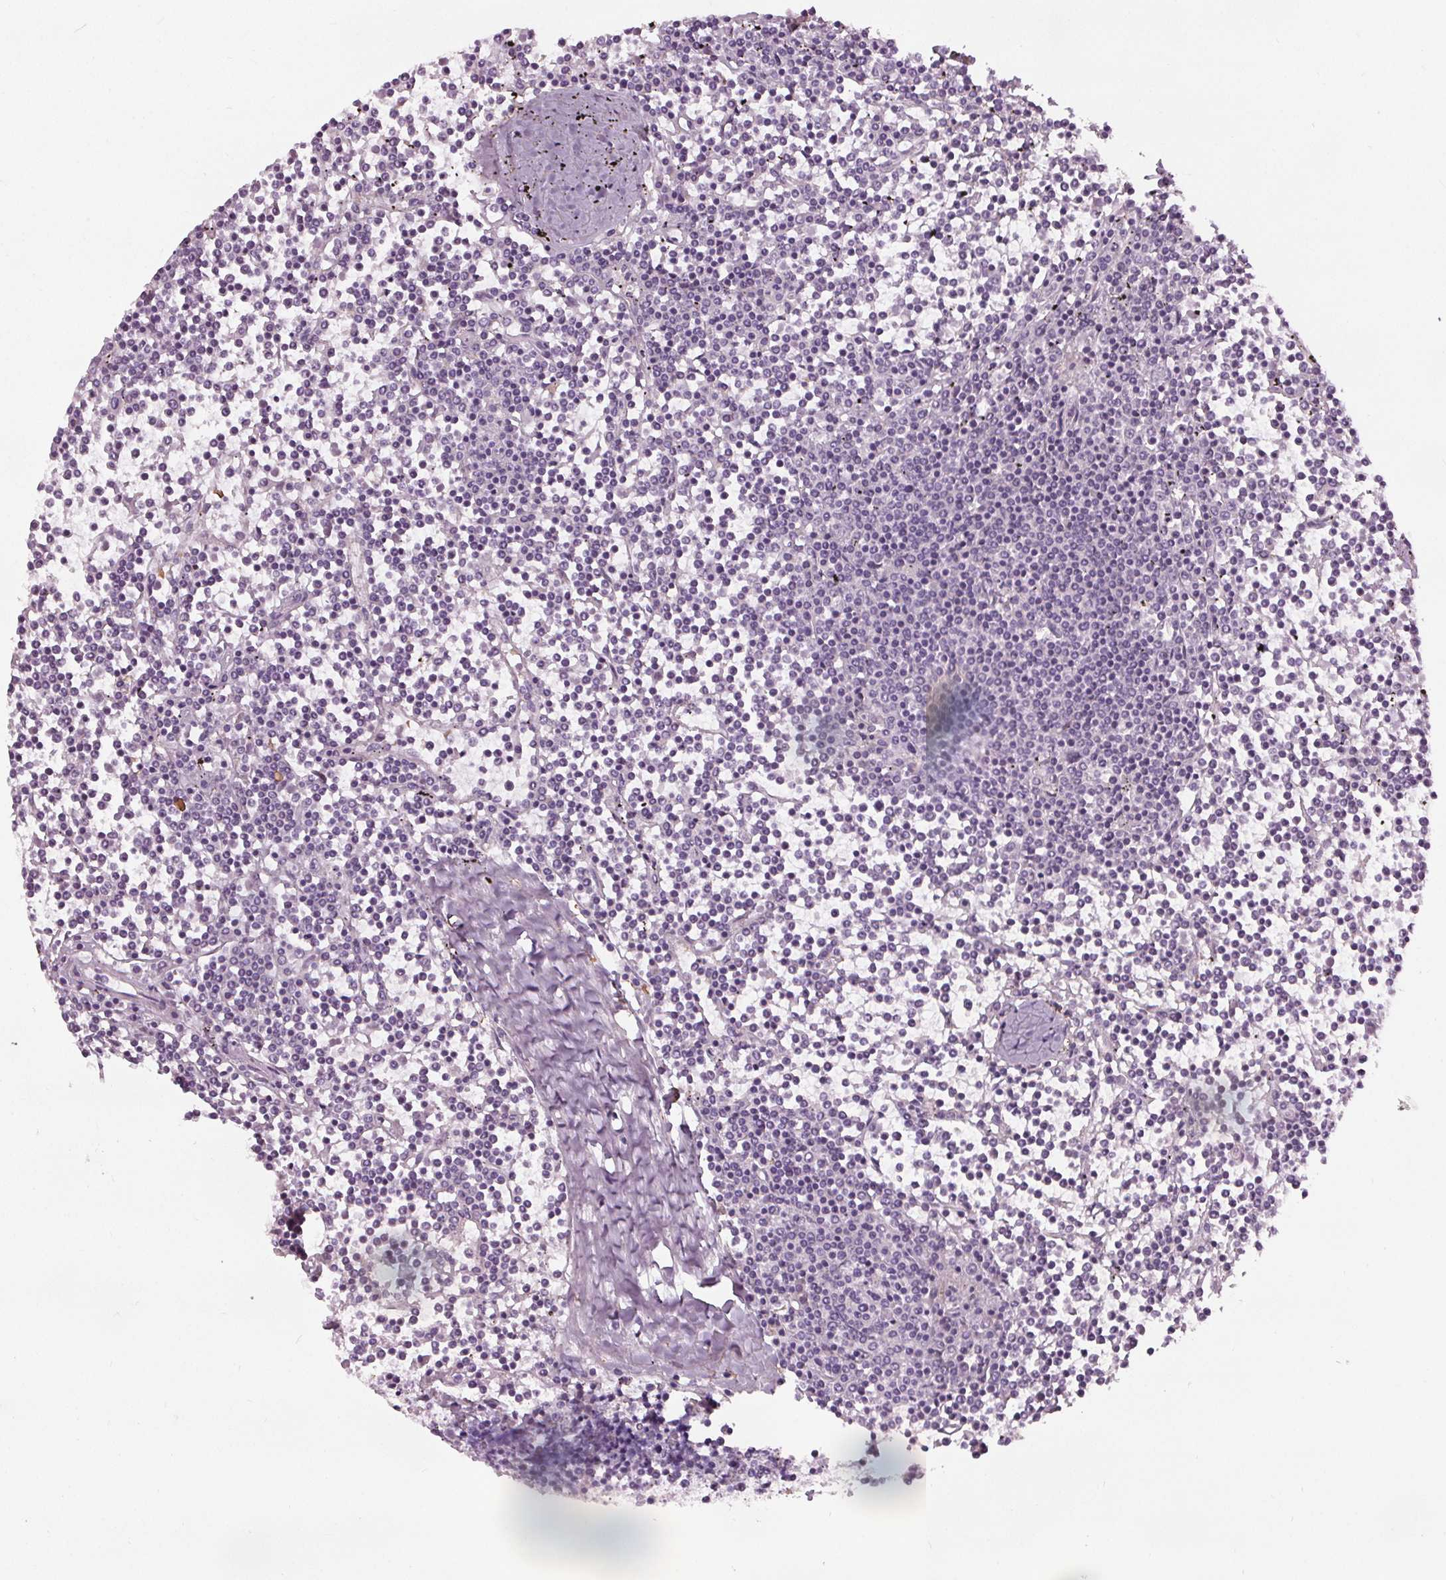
{"staining": {"intensity": "negative", "quantity": "none", "location": "none"}, "tissue": "lymphoma", "cell_type": "Tumor cells", "image_type": "cancer", "snomed": [{"axis": "morphology", "description": "Malignant lymphoma, non-Hodgkin's type, Low grade"}, {"axis": "topography", "description": "Spleen"}], "caption": "There is no significant staining in tumor cells of lymphoma.", "gene": "RASA1", "patient": {"sex": "female", "age": 19}}